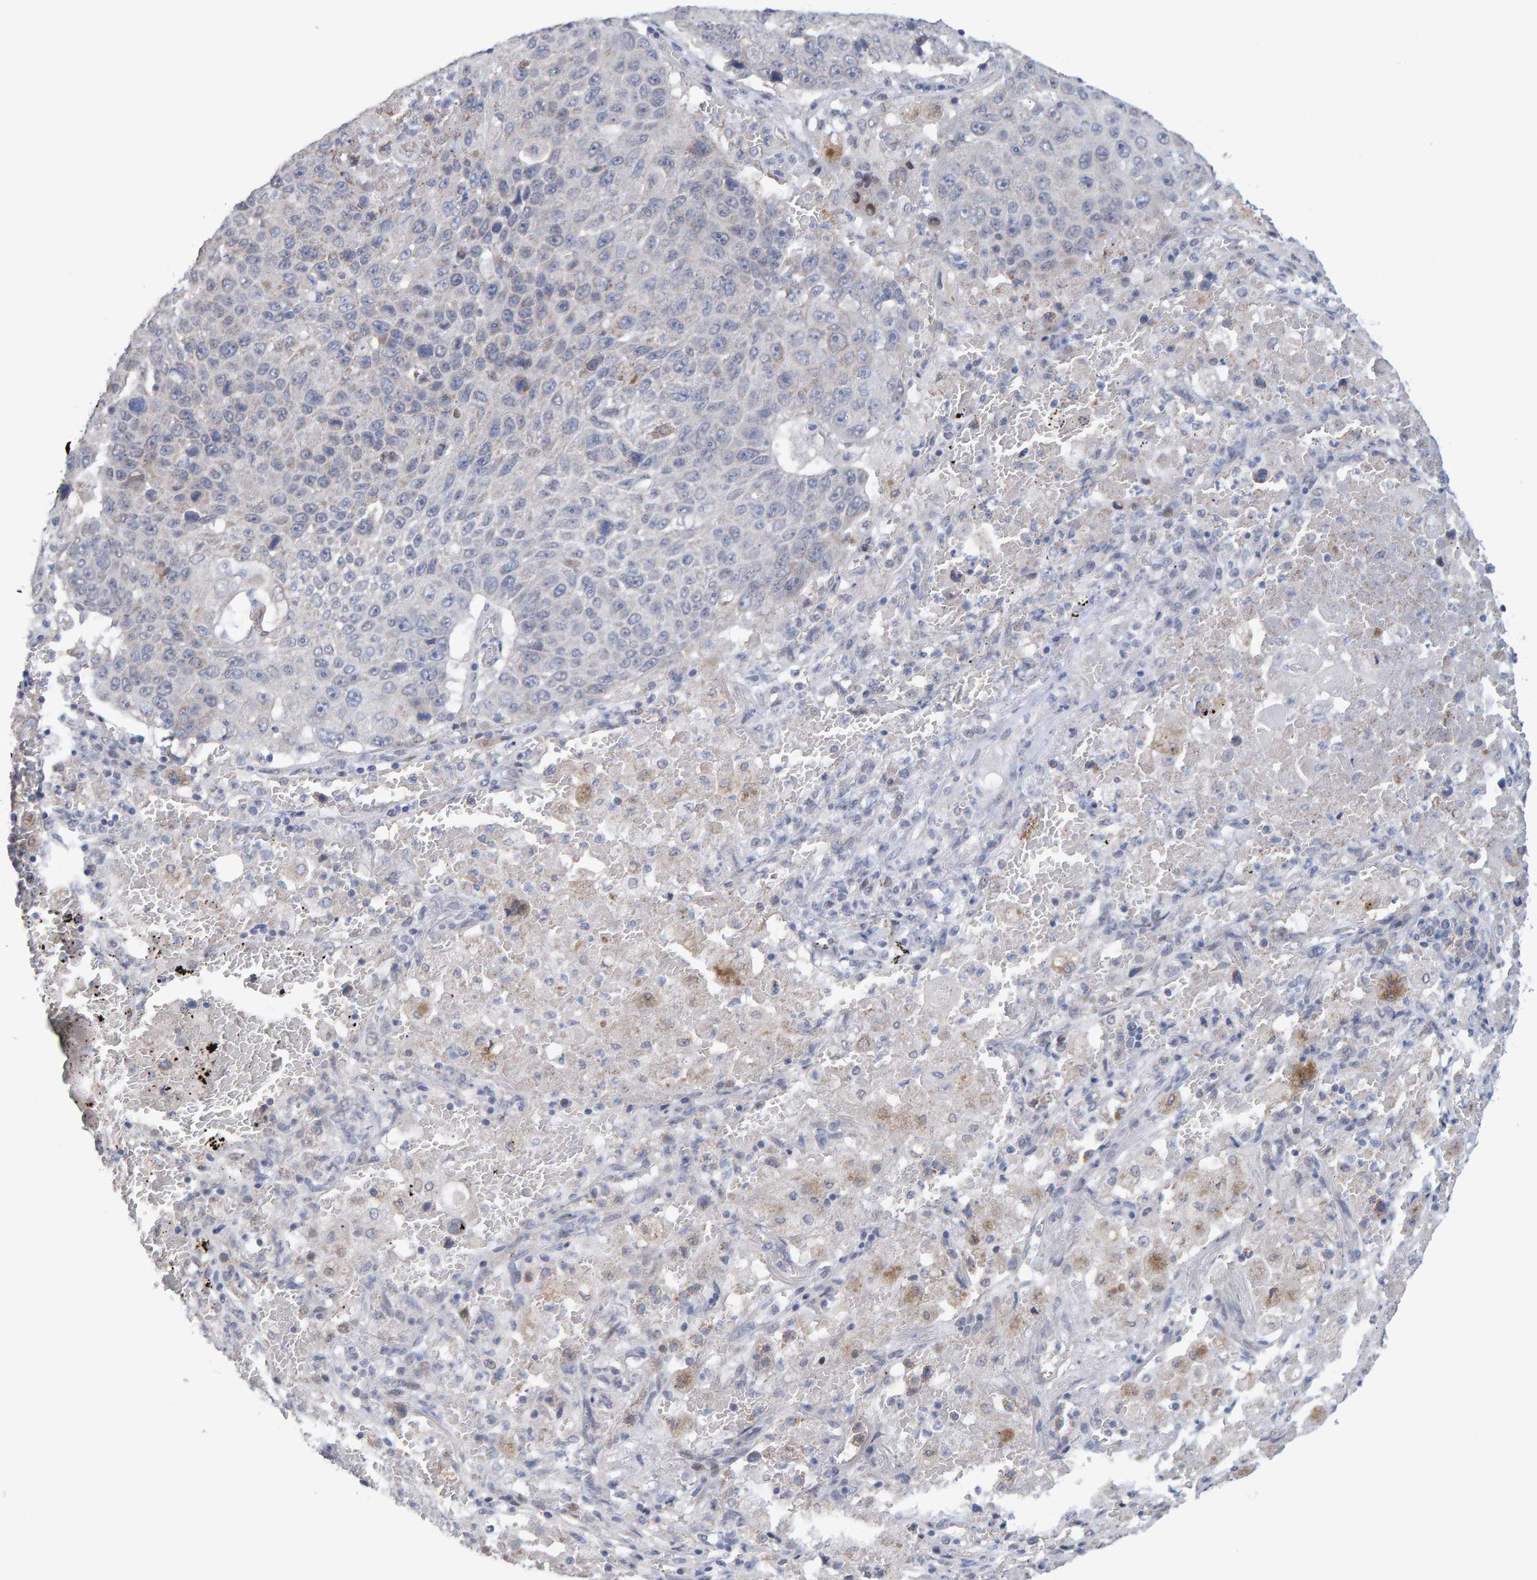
{"staining": {"intensity": "negative", "quantity": "none", "location": "none"}, "tissue": "lung cancer", "cell_type": "Tumor cells", "image_type": "cancer", "snomed": [{"axis": "morphology", "description": "Squamous cell carcinoma, NOS"}, {"axis": "topography", "description": "Lung"}], "caption": "Lung squamous cell carcinoma was stained to show a protein in brown. There is no significant expression in tumor cells. The staining is performed using DAB (3,3'-diaminobenzidine) brown chromogen with nuclei counter-stained in using hematoxylin.", "gene": "USP43", "patient": {"sex": "male", "age": 61}}